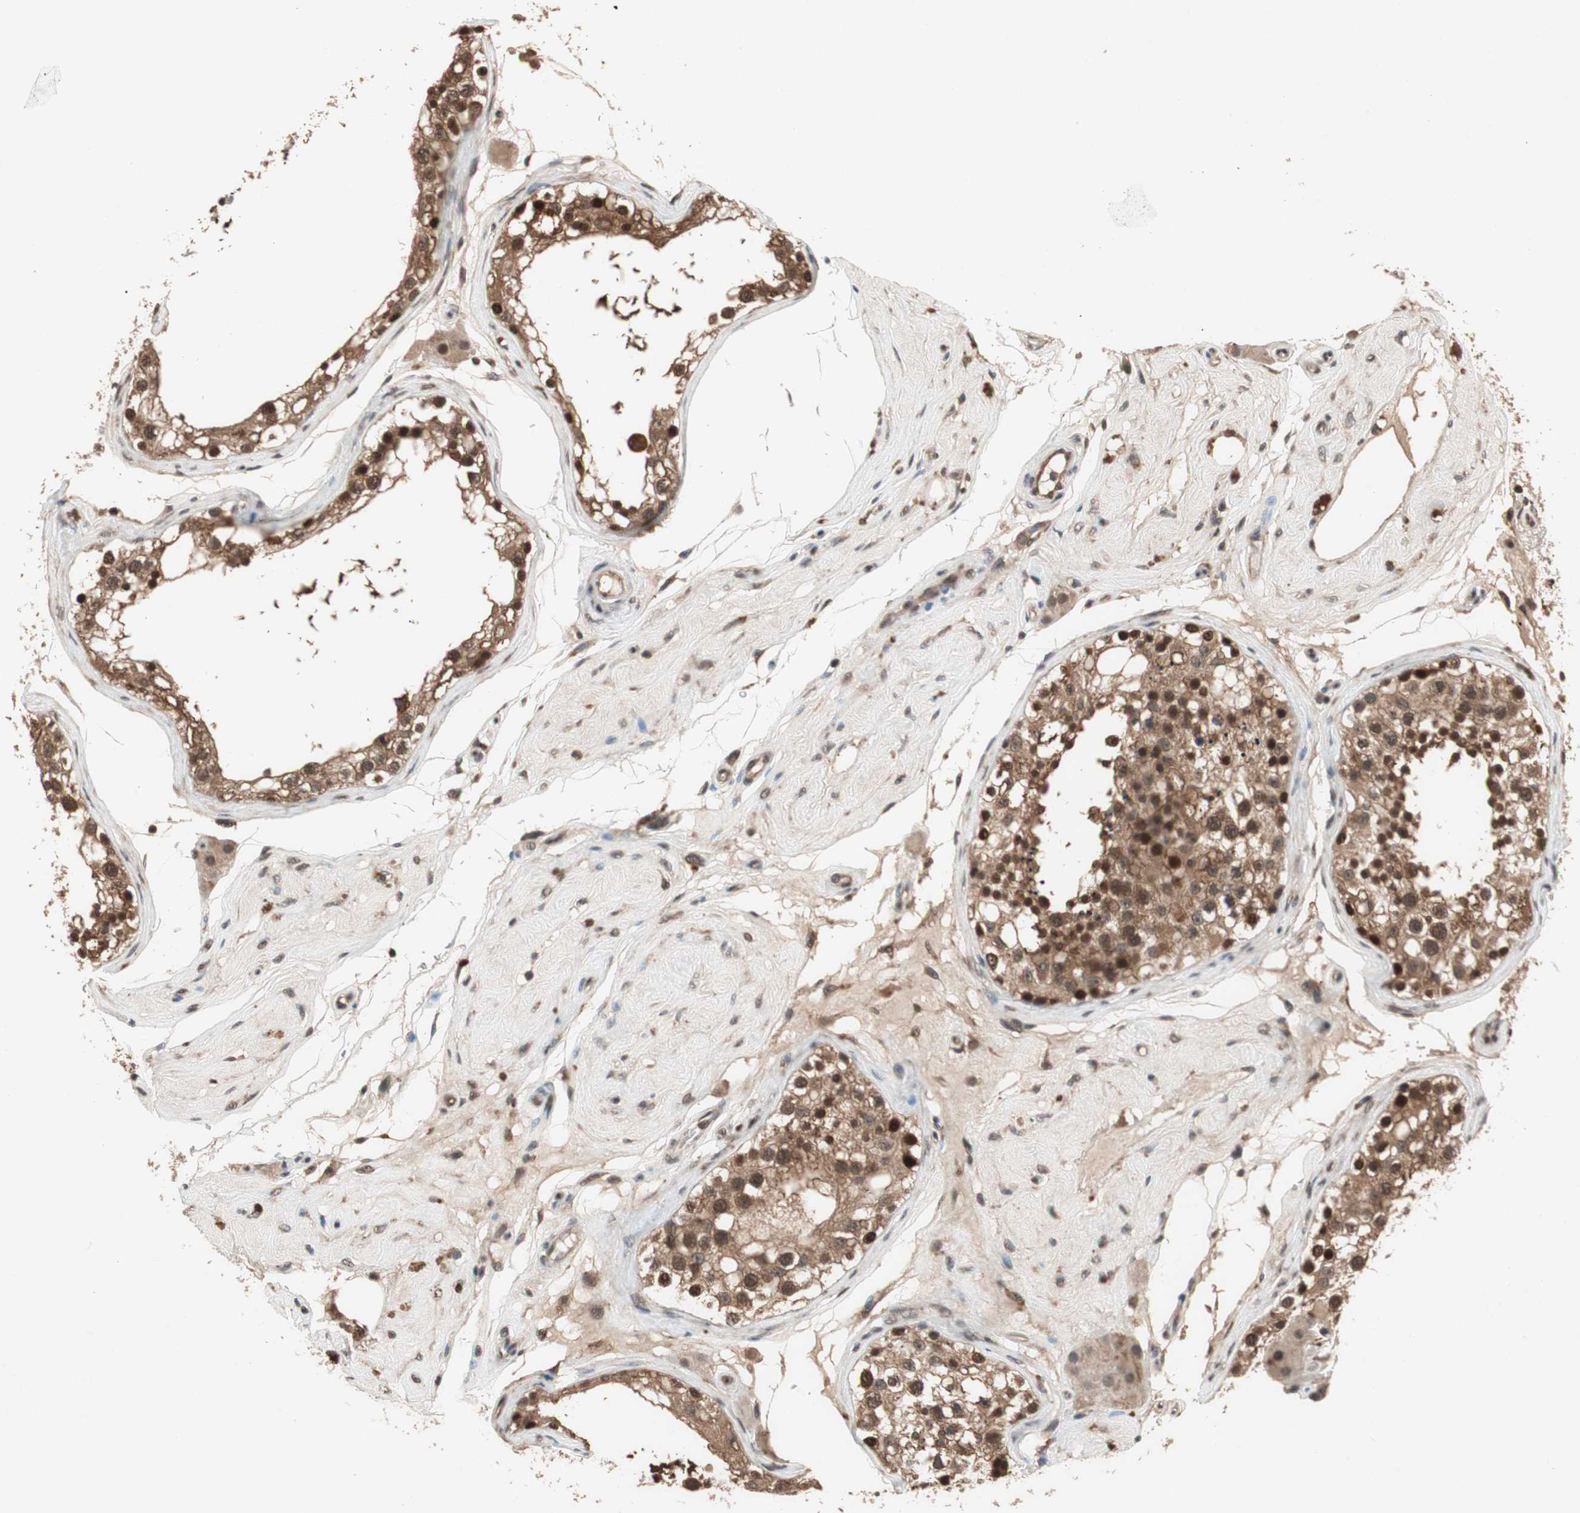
{"staining": {"intensity": "strong", "quantity": ">75%", "location": "cytoplasmic/membranous,nuclear"}, "tissue": "testis", "cell_type": "Cells in seminiferous ducts", "image_type": "normal", "snomed": [{"axis": "morphology", "description": "Normal tissue, NOS"}, {"axis": "topography", "description": "Testis"}], "caption": "Human testis stained for a protein (brown) reveals strong cytoplasmic/membranous,nuclear positive expression in approximately >75% of cells in seminiferous ducts.", "gene": "GART", "patient": {"sex": "male", "age": 68}}